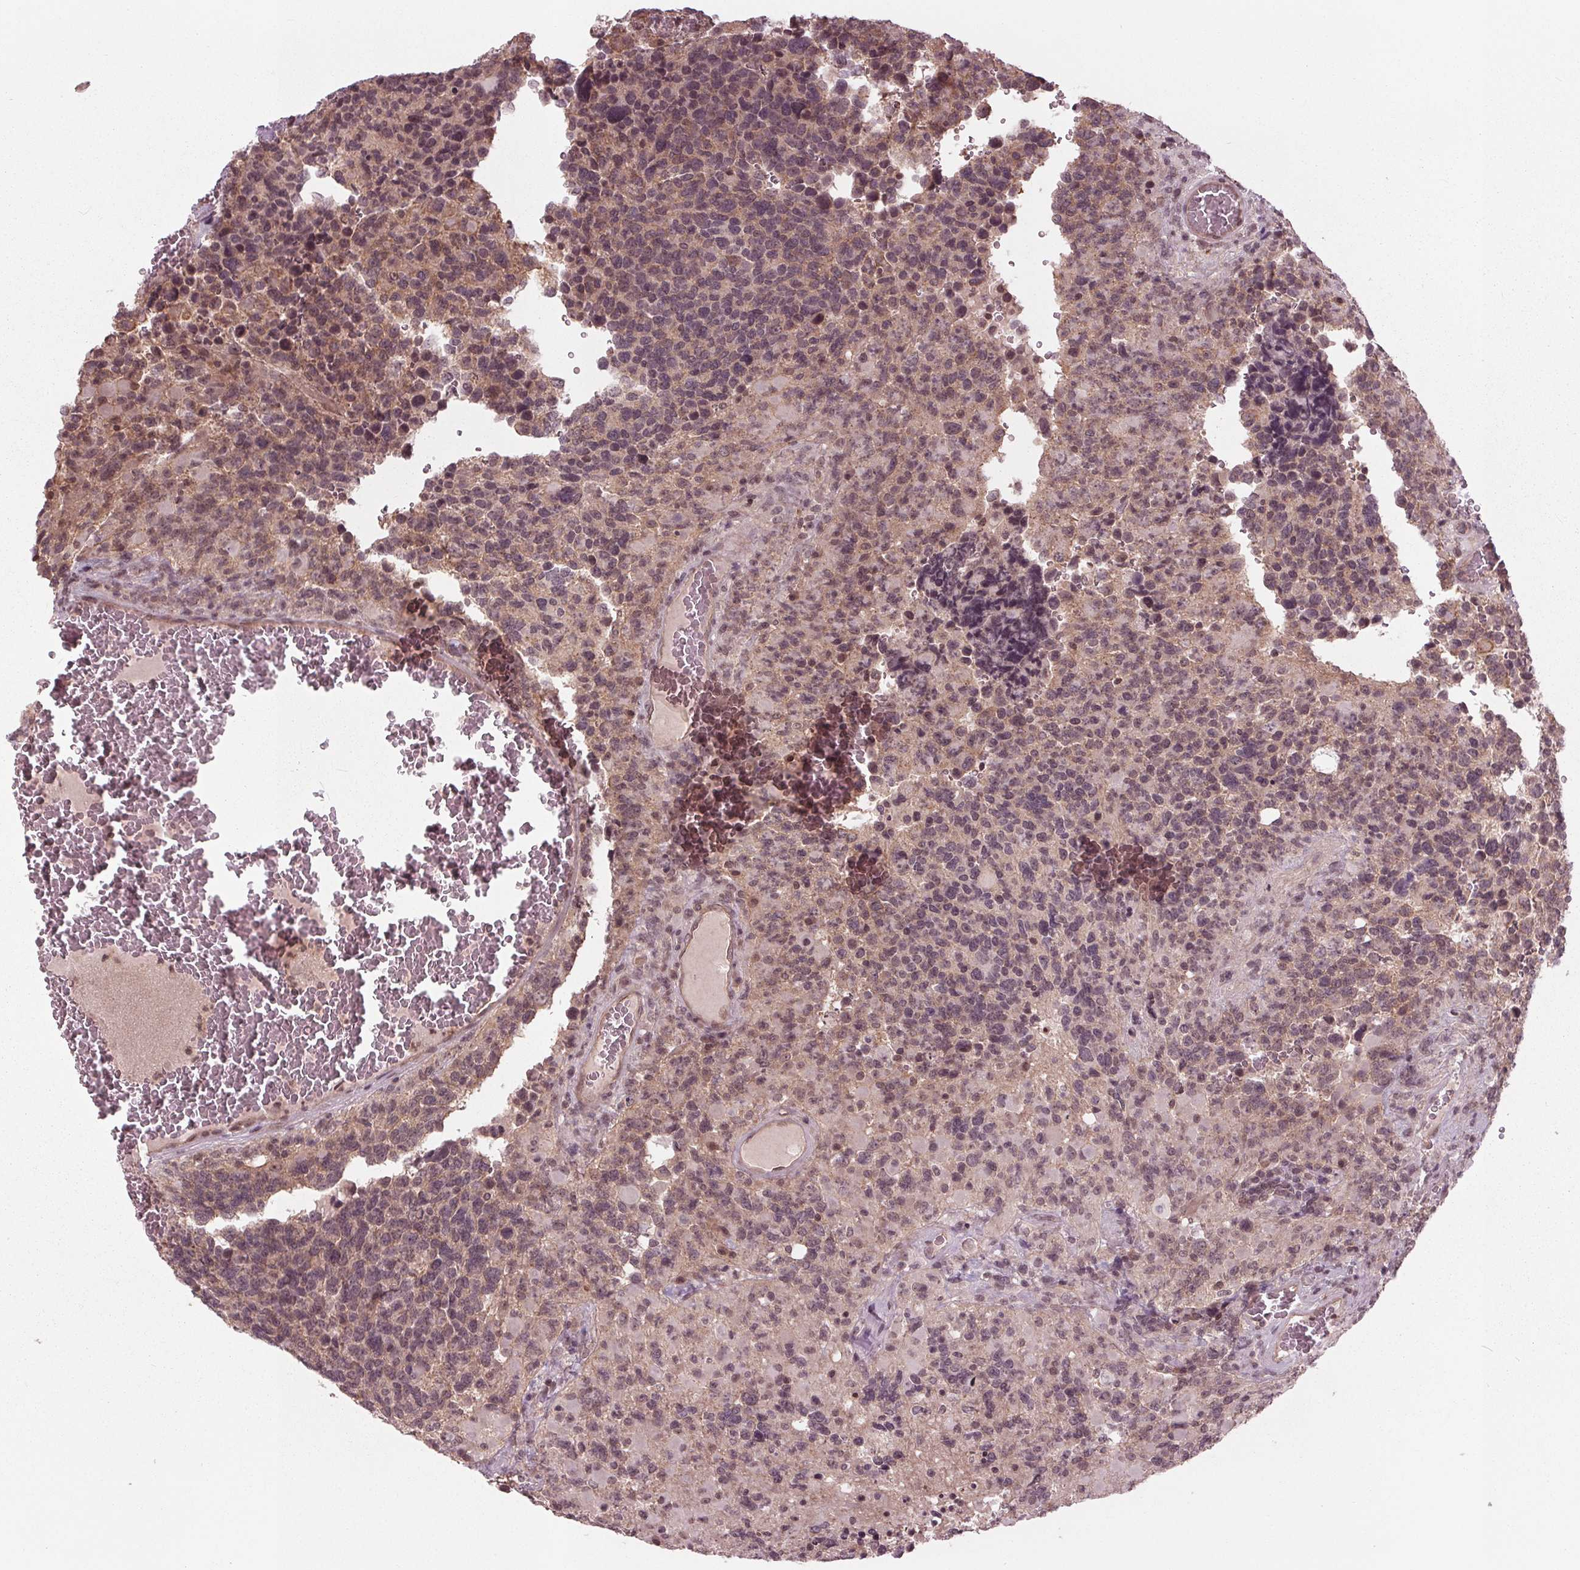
{"staining": {"intensity": "weak", "quantity": "<25%", "location": "nuclear"}, "tissue": "glioma", "cell_type": "Tumor cells", "image_type": "cancer", "snomed": [{"axis": "morphology", "description": "Glioma, malignant, High grade"}, {"axis": "topography", "description": "Brain"}], "caption": "This is an immunohistochemistry (IHC) histopathology image of human malignant glioma (high-grade). There is no positivity in tumor cells.", "gene": "BTBD1", "patient": {"sex": "female", "age": 40}}